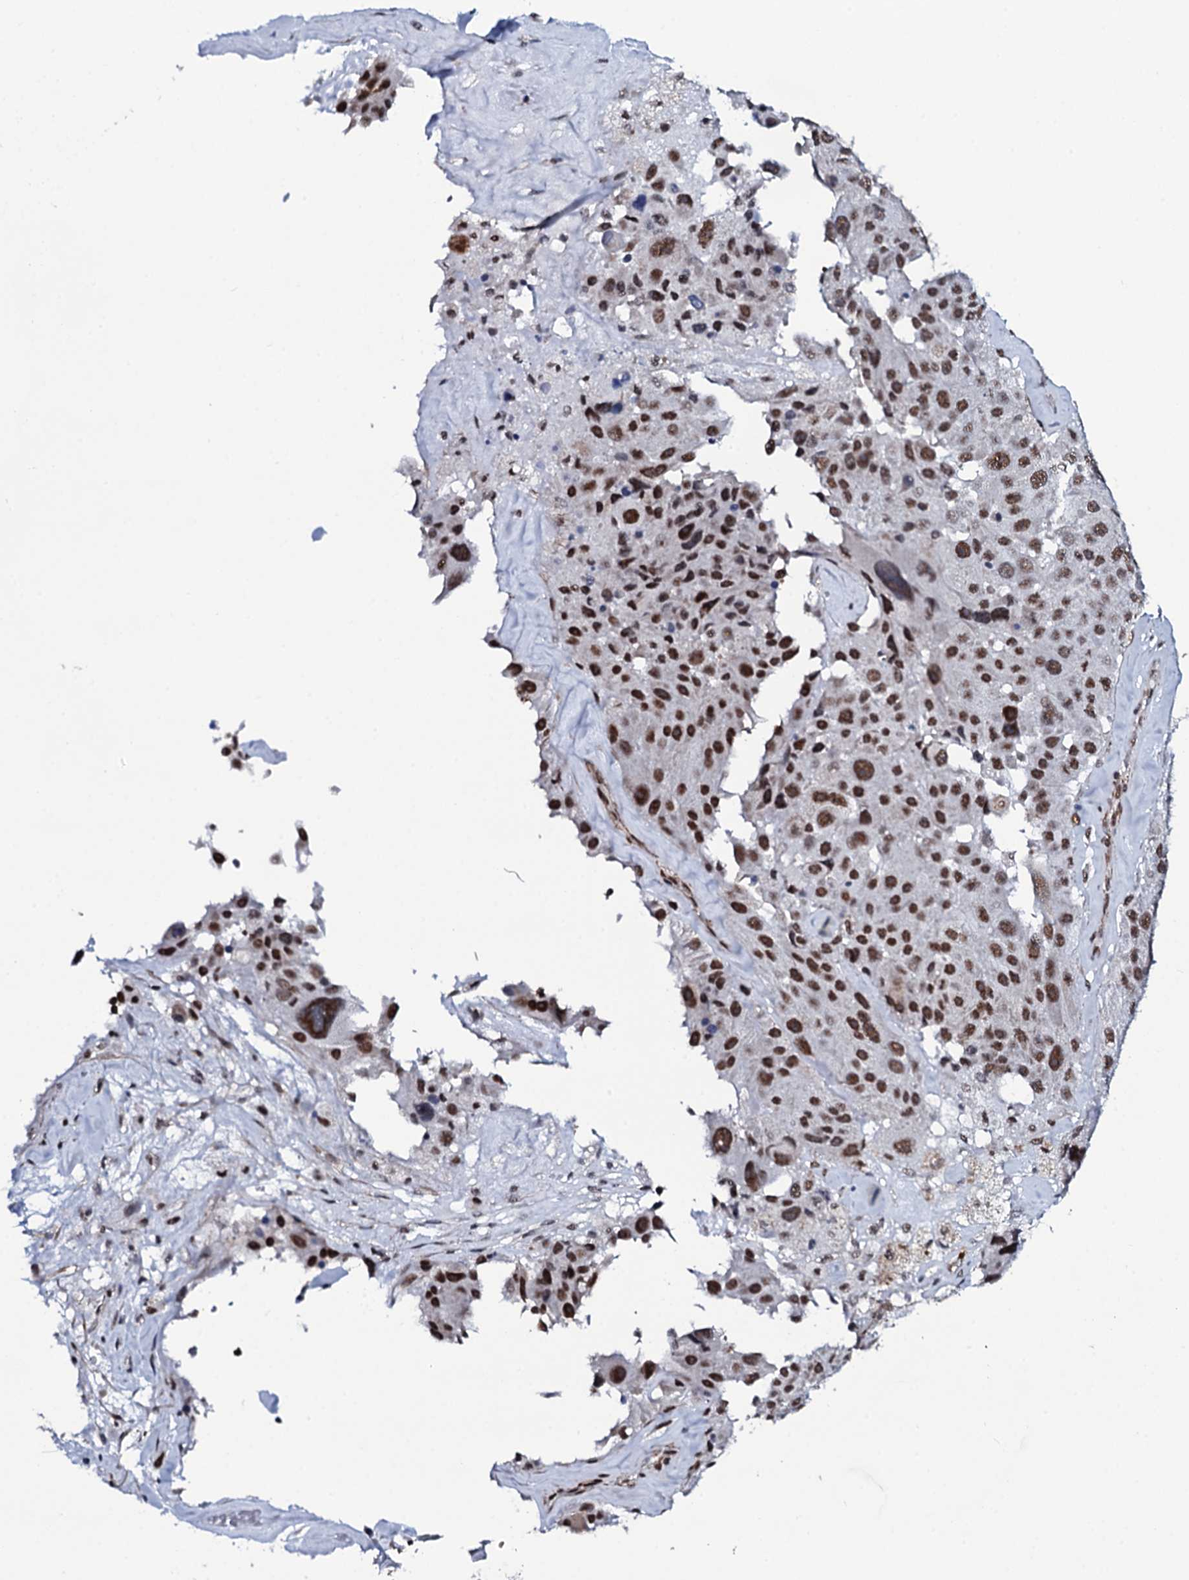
{"staining": {"intensity": "strong", "quantity": ">75%", "location": "nuclear"}, "tissue": "melanoma", "cell_type": "Tumor cells", "image_type": "cancer", "snomed": [{"axis": "morphology", "description": "Malignant melanoma, Metastatic site"}, {"axis": "topography", "description": "Lymph node"}], "caption": "Malignant melanoma (metastatic site) was stained to show a protein in brown. There is high levels of strong nuclear positivity in approximately >75% of tumor cells. (Brightfield microscopy of DAB IHC at high magnification).", "gene": "CWC15", "patient": {"sex": "male", "age": 62}}